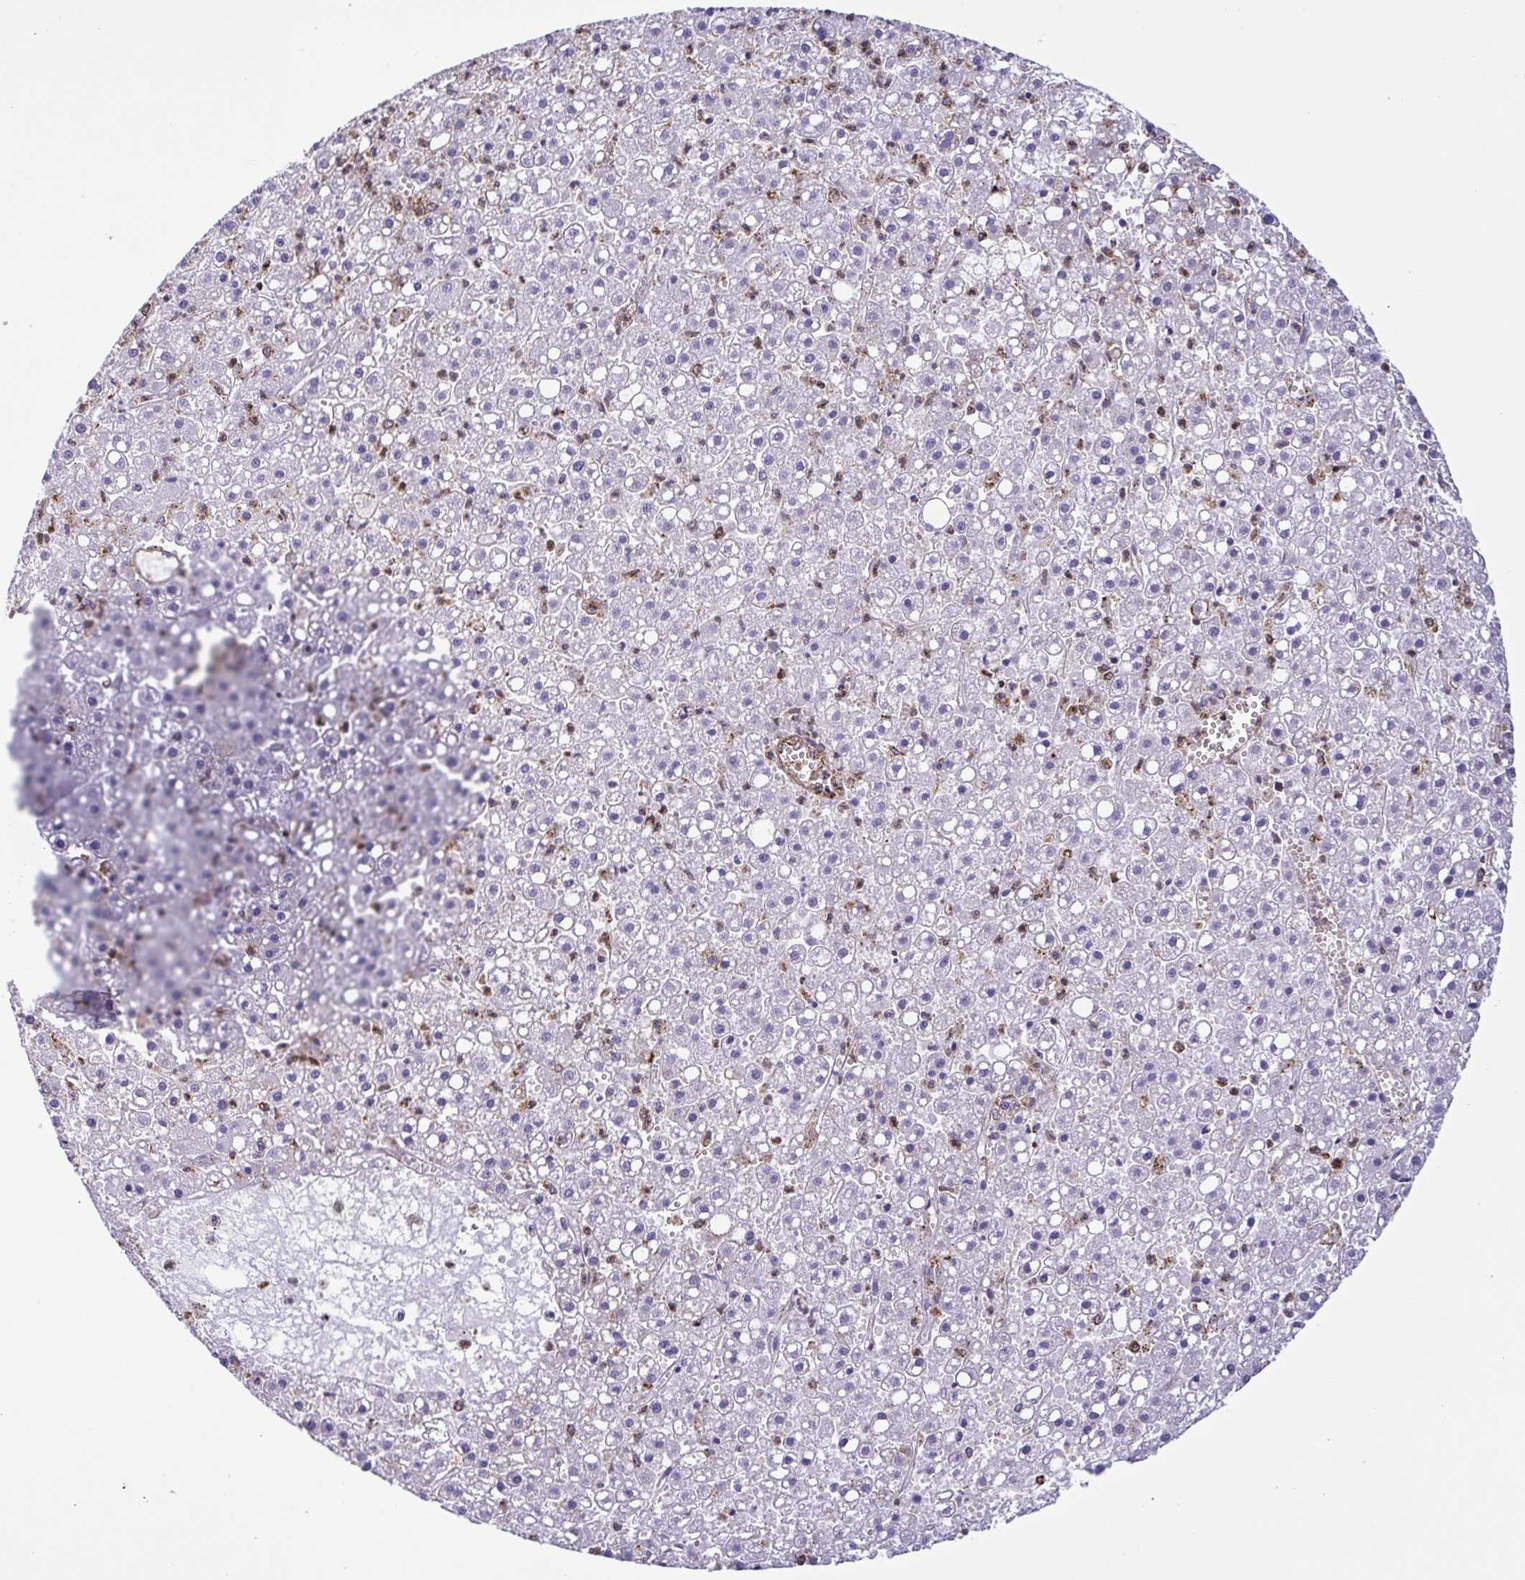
{"staining": {"intensity": "negative", "quantity": "none", "location": "none"}, "tissue": "liver cancer", "cell_type": "Tumor cells", "image_type": "cancer", "snomed": [{"axis": "morphology", "description": "Carcinoma, Hepatocellular, NOS"}, {"axis": "topography", "description": "Liver"}], "caption": "DAB immunohistochemical staining of liver cancer (hepatocellular carcinoma) demonstrates no significant expression in tumor cells. (Stains: DAB (3,3'-diaminobenzidine) immunohistochemistry with hematoxylin counter stain, Microscopy: brightfield microscopy at high magnification).", "gene": "CHMP1B", "patient": {"sex": "male", "age": 67}}